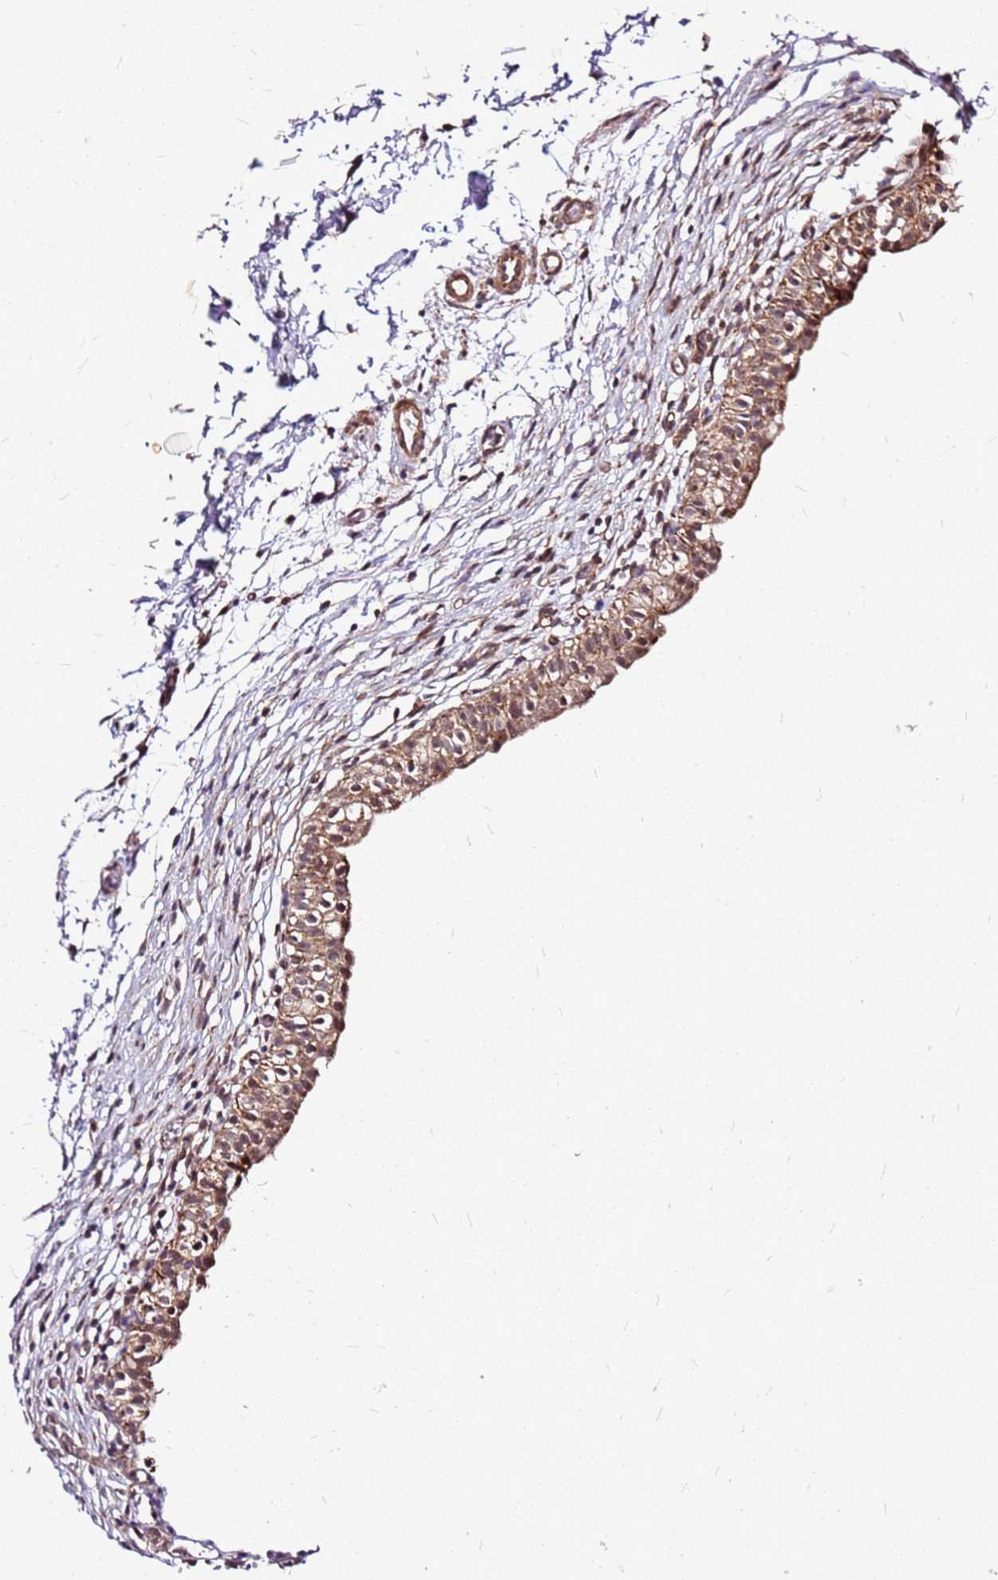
{"staining": {"intensity": "strong", "quantity": ">75%", "location": "cytoplasmic/membranous,nuclear"}, "tissue": "urinary bladder", "cell_type": "Urothelial cells", "image_type": "normal", "snomed": [{"axis": "morphology", "description": "Normal tissue, NOS"}, {"axis": "topography", "description": "Urinary bladder"}, {"axis": "topography", "description": "Peripheral nerve tissue"}], "caption": "Brown immunohistochemical staining in unremarkable human urinary bladder reveals strong cytoplasmic/membranous,nuclear expression in about >75% of urothelial cells.", "gene": "OR51T1", "patient": {"sex": "male", "age": 55}}